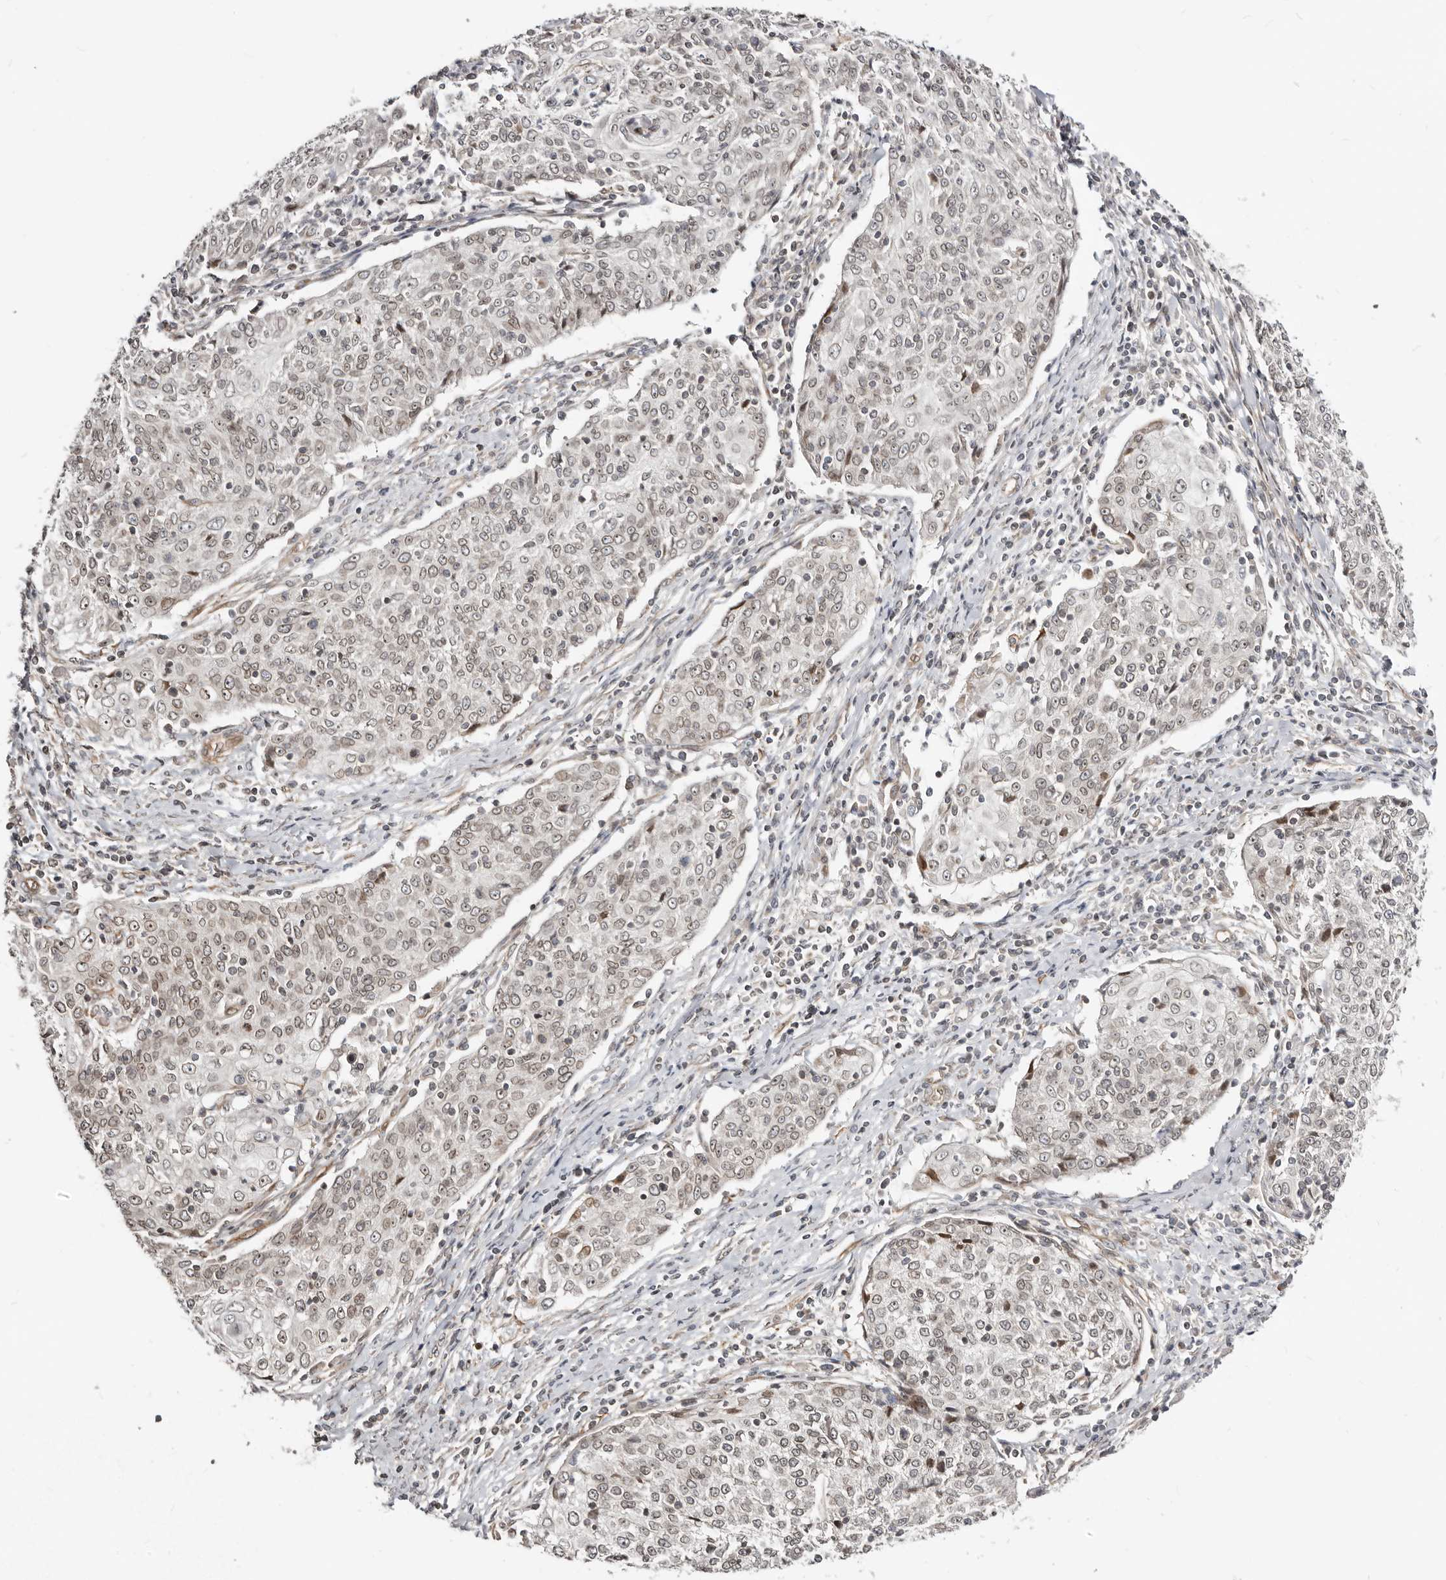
{"staining": {"intensity": "negative", "quantity": "none", "location": "none"}, "tissue": "cervical cancer", "cell_type": "Tumor cells", "image_type": "cancer", "snomed": [{"axis": "morphology", "description": "Squamous cell carcinoma, NOS"}, {"axis": "topography", "description": "Cervix"}], "caption": "An image of squamous cell carcinoma (cervical) stained for a protein exhibits no brown staining in tumor cells.", "gene": "NUP153", "patient": {"sex": "female", "age": 48}}